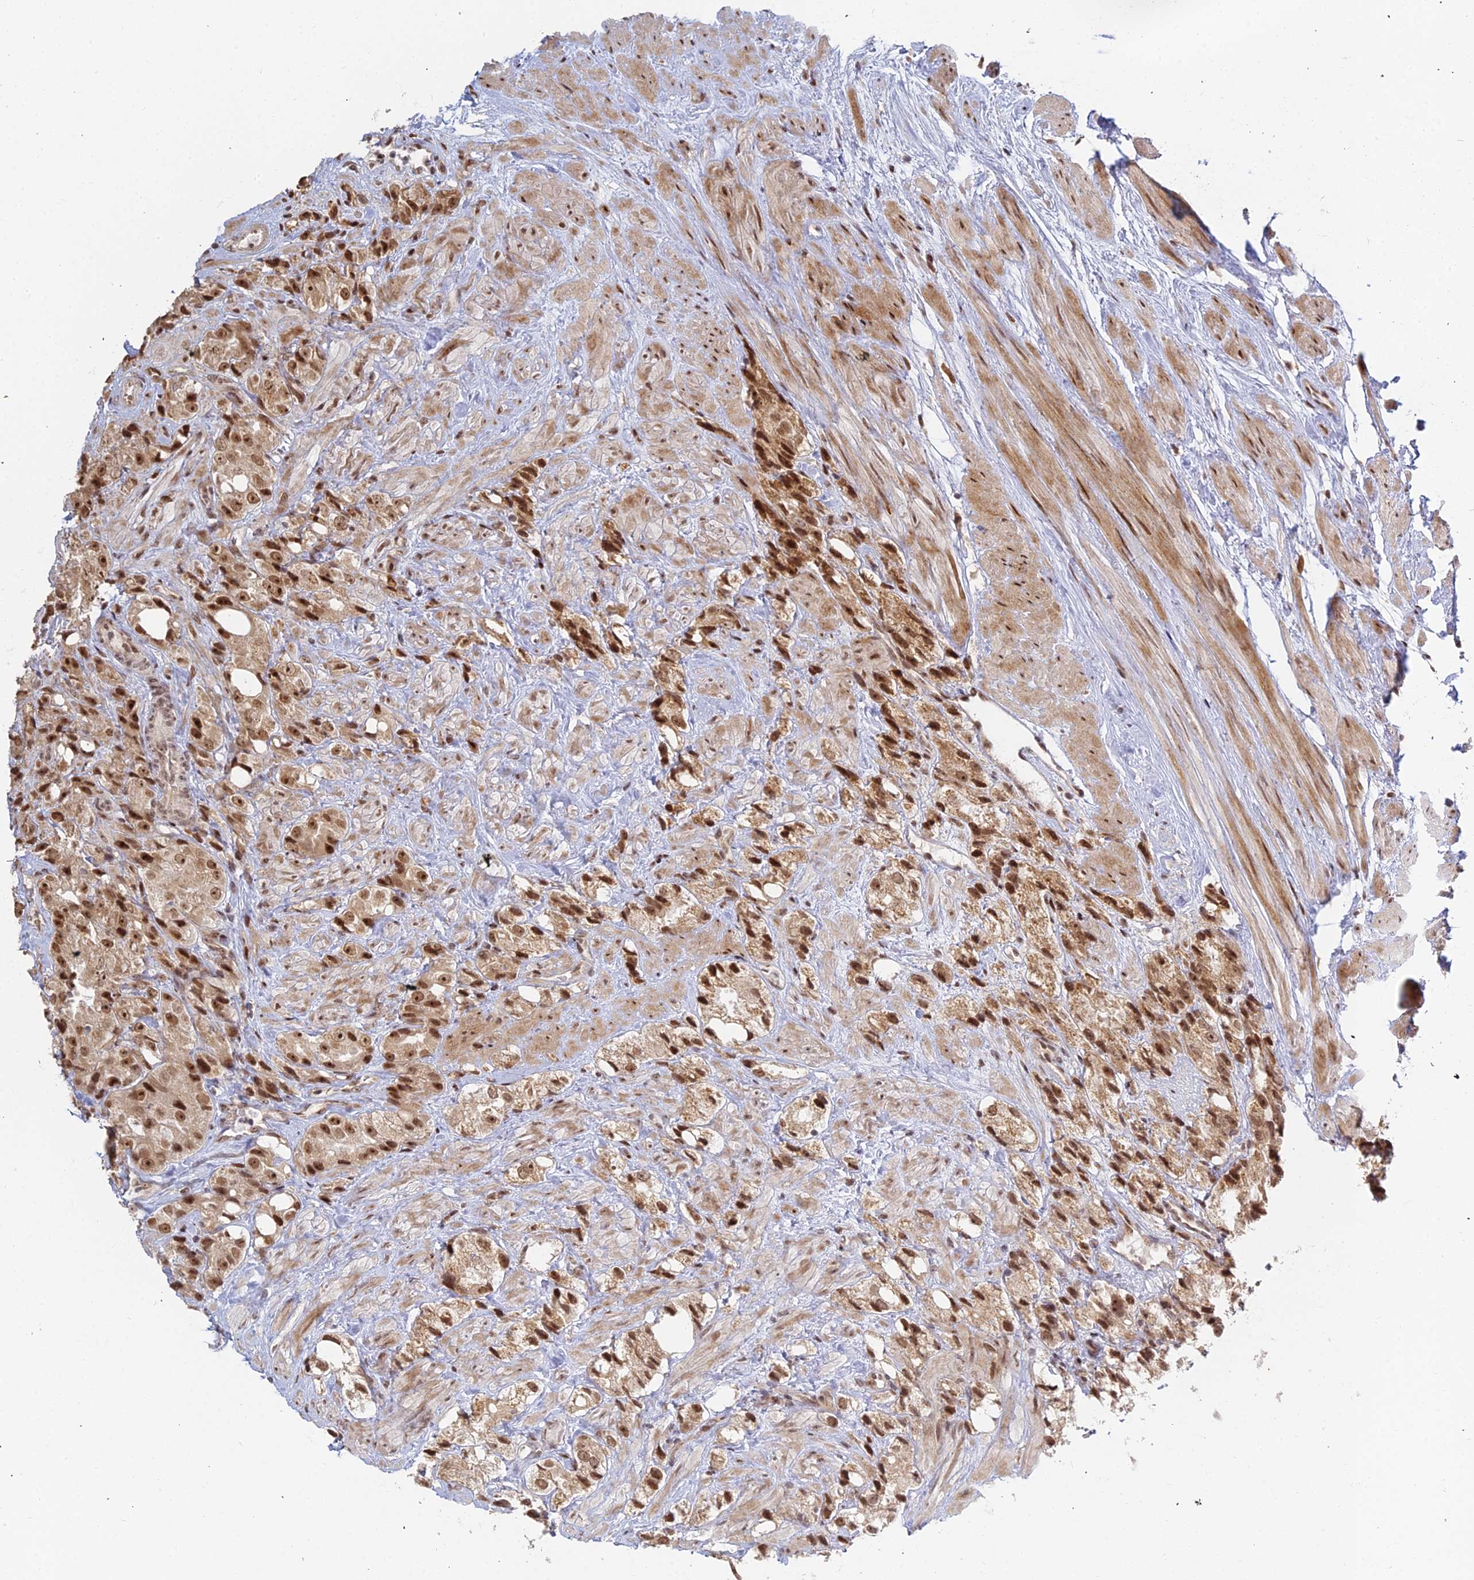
{"staining": {"intensity": "moderate", "quantity": ">75%", "location": "cytoplasmic/membranous,nuclear"}, "tissue": "prostate cancer", "cell_type": "Tumor cells", "image_type": "cancer", "snomed": [{"axis": "morphology", "description": "Adenocarcinoma, NOS"}, {"axis": "topography", "description": "Prostate"}], "caption": "Prostate cancer tissue exhibits moderate cytoplasmic/membranous and nuclear positivity in about >75% of tumor cells (DAB (3,3'-diaminobenzidine) = brown stain, brightfield microscopy at high magnification).", "gene": "ABCA2", "patient": {"sex": "male", "age": 79}}